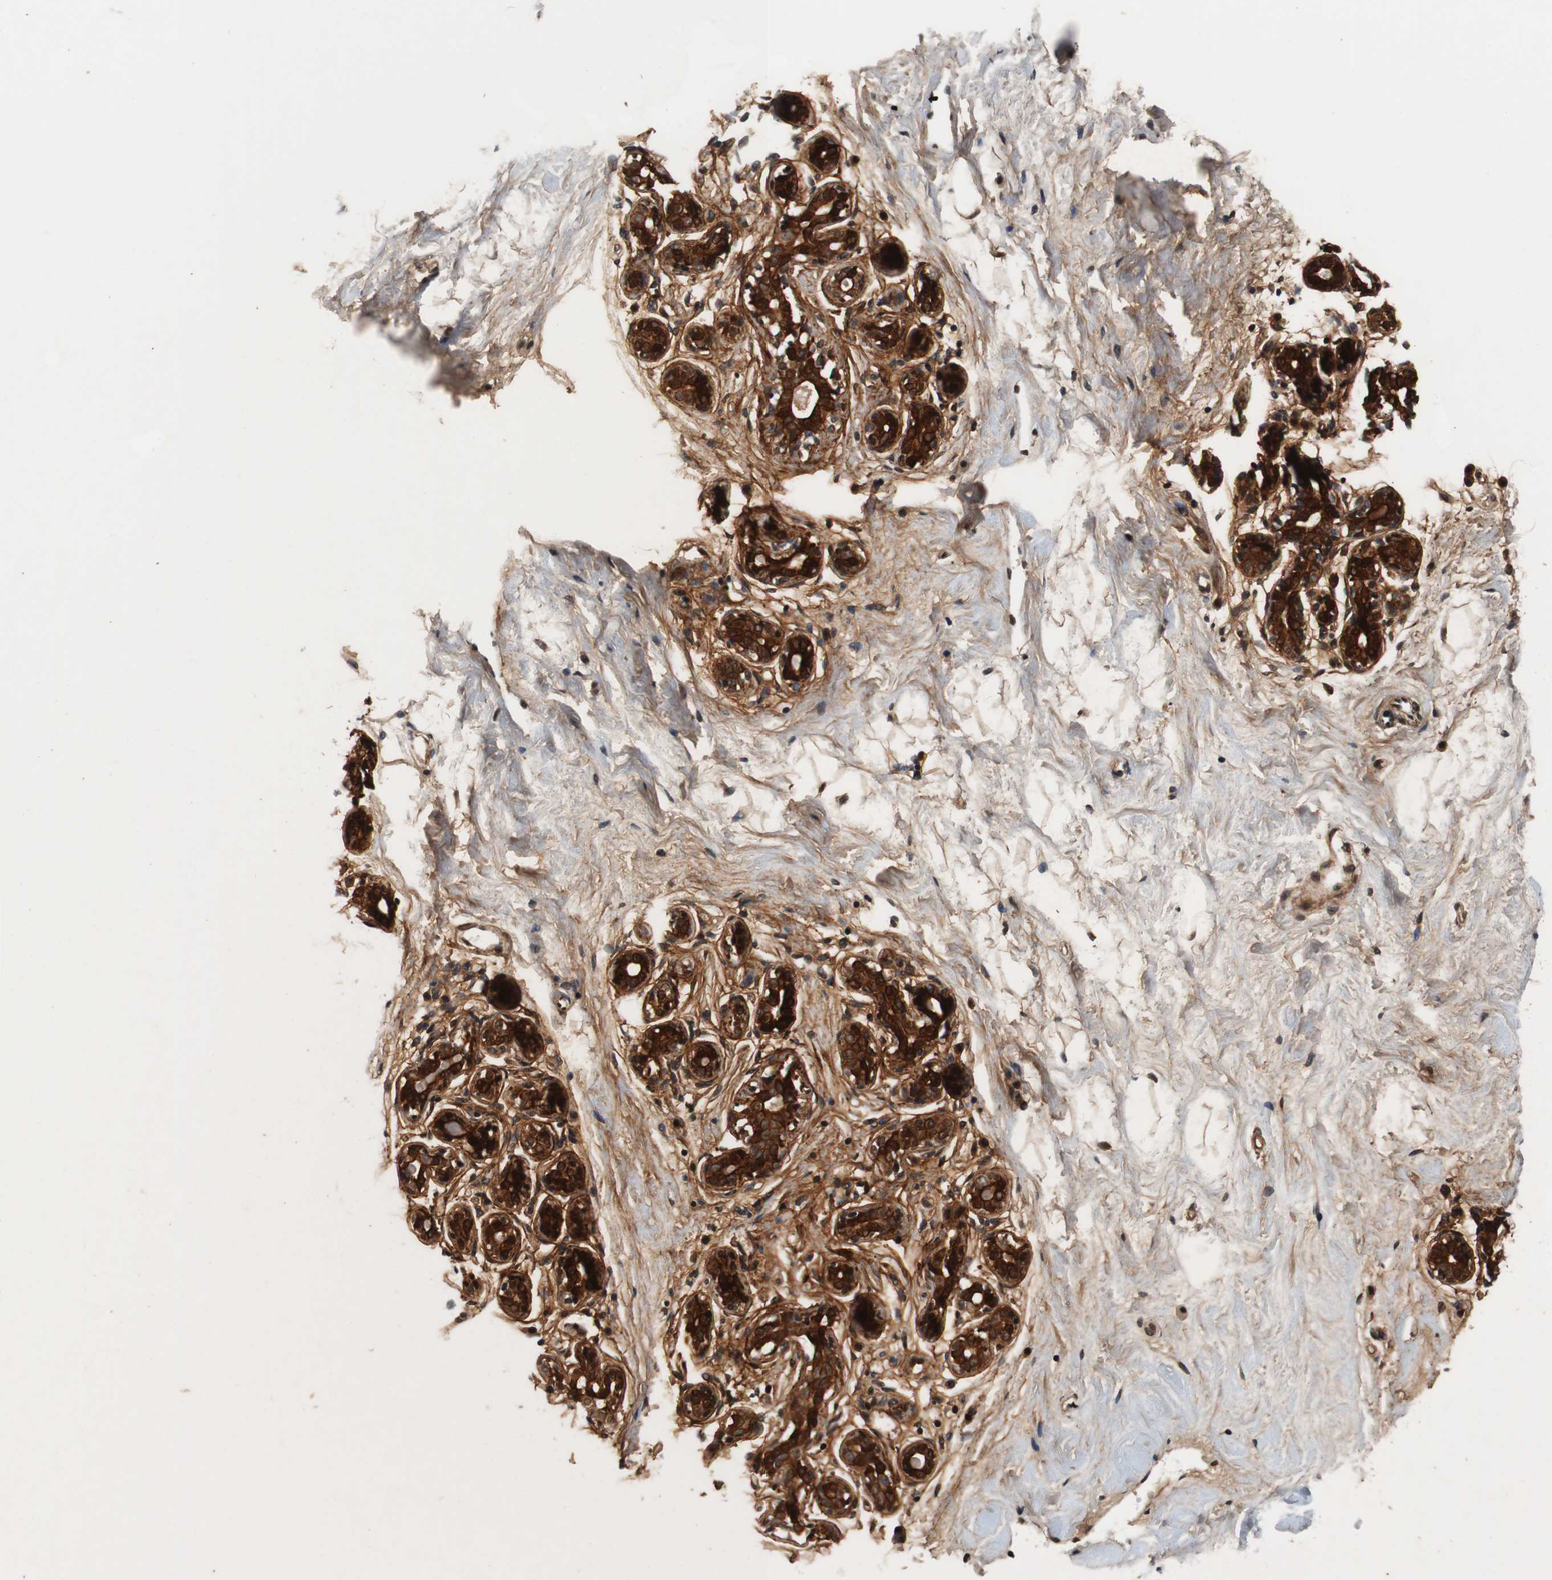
{"staining": {"intensity": "negative", "quantity": "none", "location": "none"}, "tissue": "breast", "cell_type": "Adipocytes", "image_type": "normal", "snomed": [{"axis": "morphology", "description": "Normal tissue, NOS"}, {"axis": "topography", "description": "Breast"}], "caption": "An immunohistochemistry (IHC) micrograph of benign breast is shown. There is no staining in adipocytes of breast. (Brightfield microscopy of DAB immunohistochemistry (IHC) at high magnification).", "gene": "LRP4", "patient": {"sex": "female", "age": 23}}